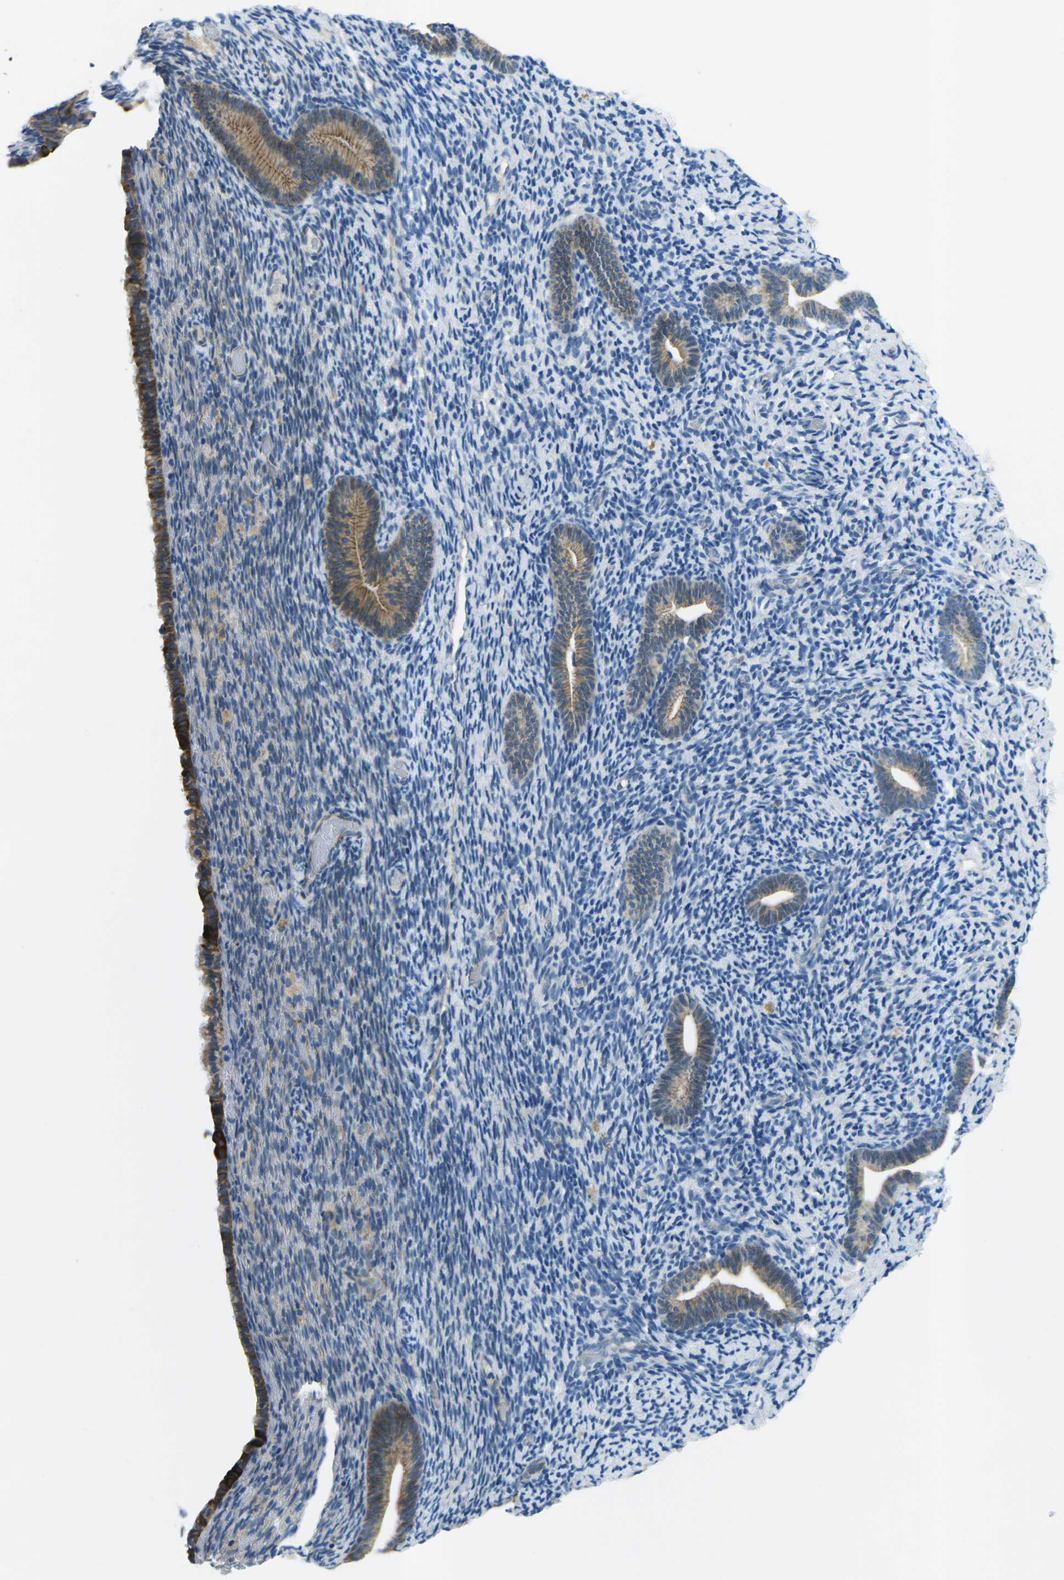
{"staining": {"intensity": "negative", "quantity": "none", "location": "none"}, "tissue": "endometrium", "cell_type": "Cells in endometrial stroma", "image_type": "normal", "snomed": [{"axis": "morphology", "description": "Normal tissue, NOS"}, {"axis": "topography", "description": "Endometrium"}], "caption": "High magnification brightfield microscopy of unremarkable endometrium stained with DAB (brown) and counterstained with hematoxylin (blue): cells in endometrial stroma show no significant positivity. Brightfield microscopy of IHC stained with DAB (brown) and hematoxylin (blue), captured at high magnification.", "gene": "CTNND1", "patient": {"sex": "female", "age": 51}}